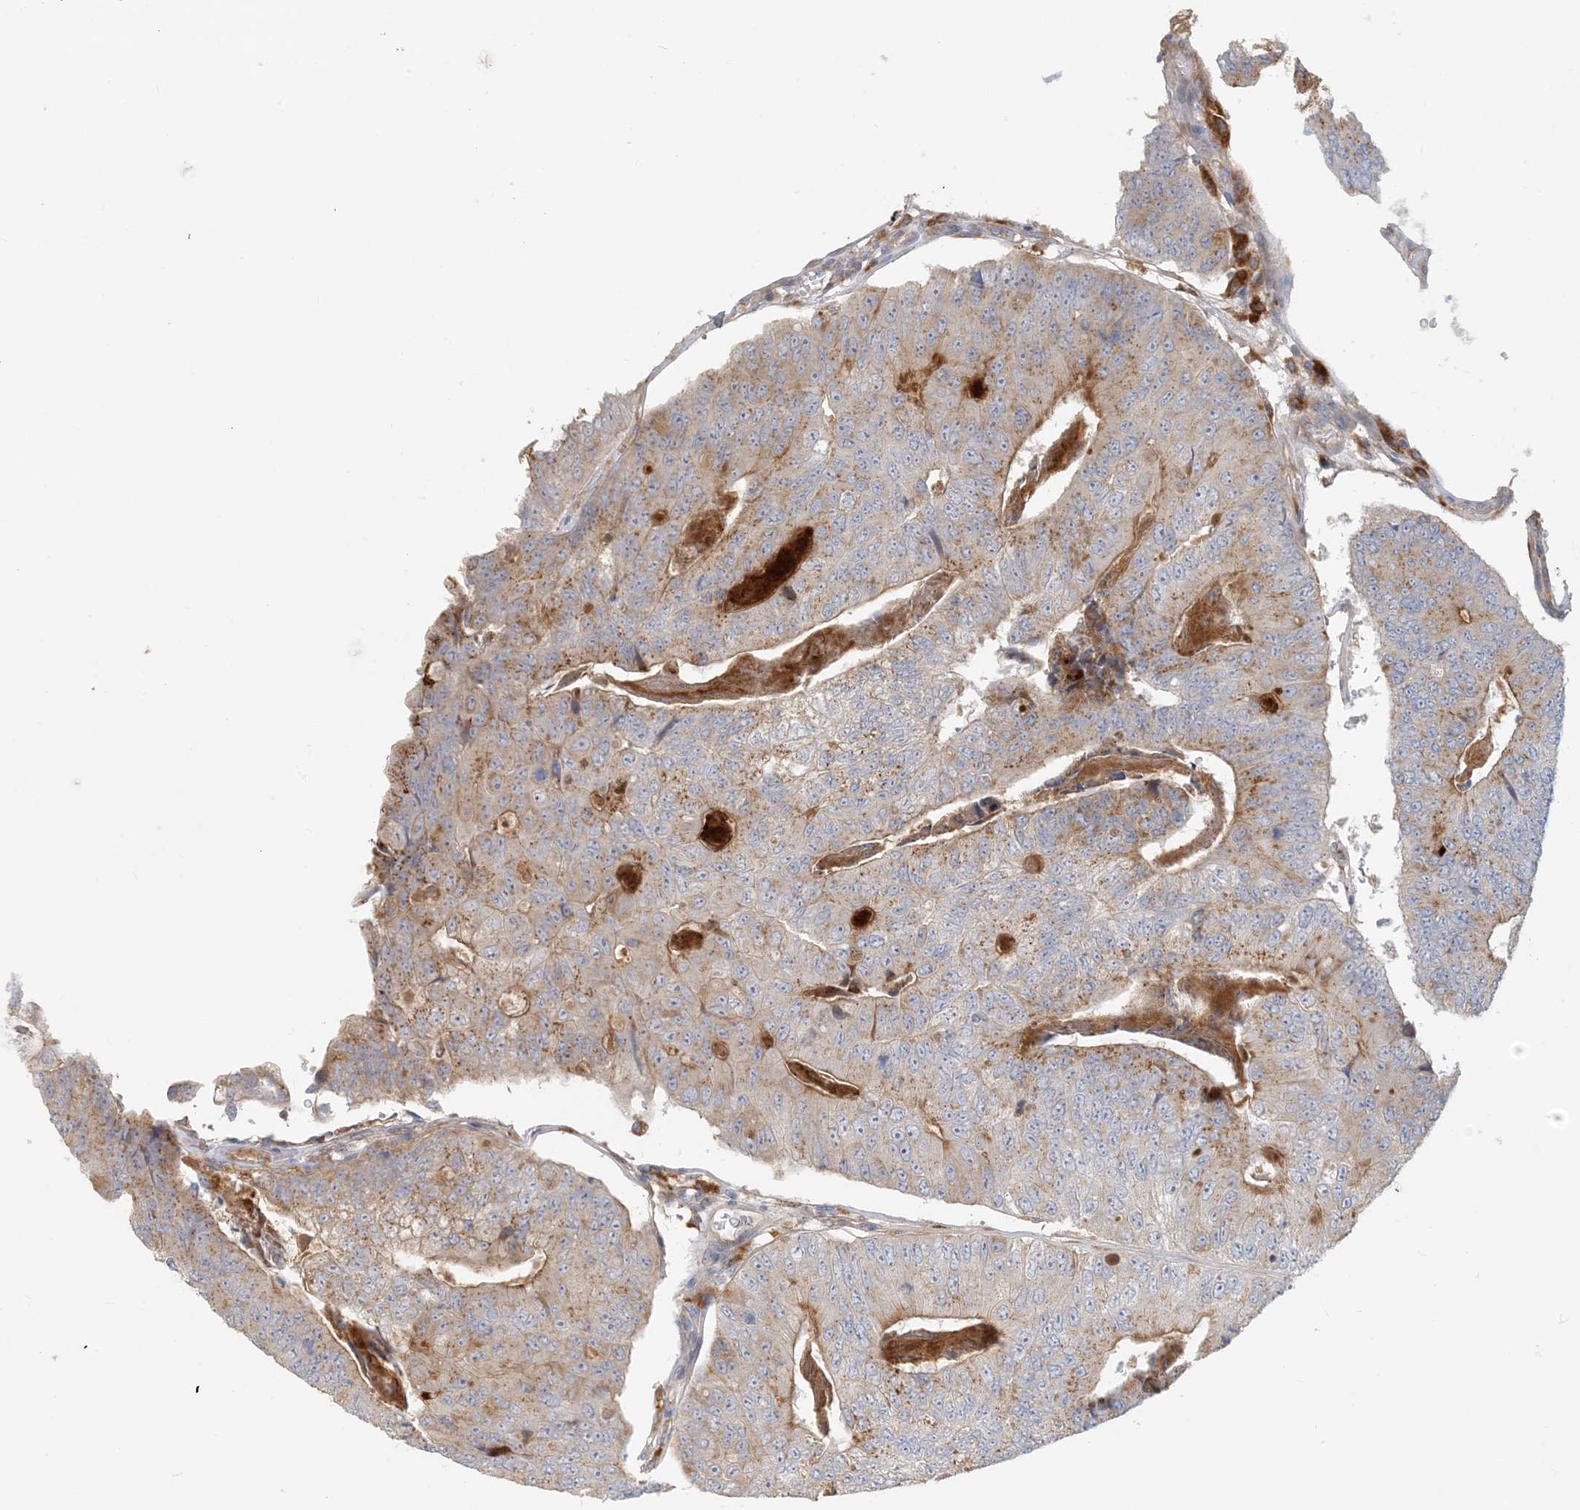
{"staining": {"intensity": "moderate", "quantity": ">75%", "location": "cytoplasmic/membranous"}, "tissue": "colorectal cancer", "cell_type": "Tumor cells", "image_type": "cancer", "snomed": [{"axis": "morphology", "description": "Adenocarcinoma, NOS"}, {"axis": "topography", "description": "Colon"}], "caption": "Approximately >75% of tumor cells in human colorectal adenocarcinoma demonstrate moderate cytoplasmic/membranous protein staining as visualized by brown immunohistochemical staining.", "gene": "SPPL2A", "patient": {"sex": "female", "age": 67}}